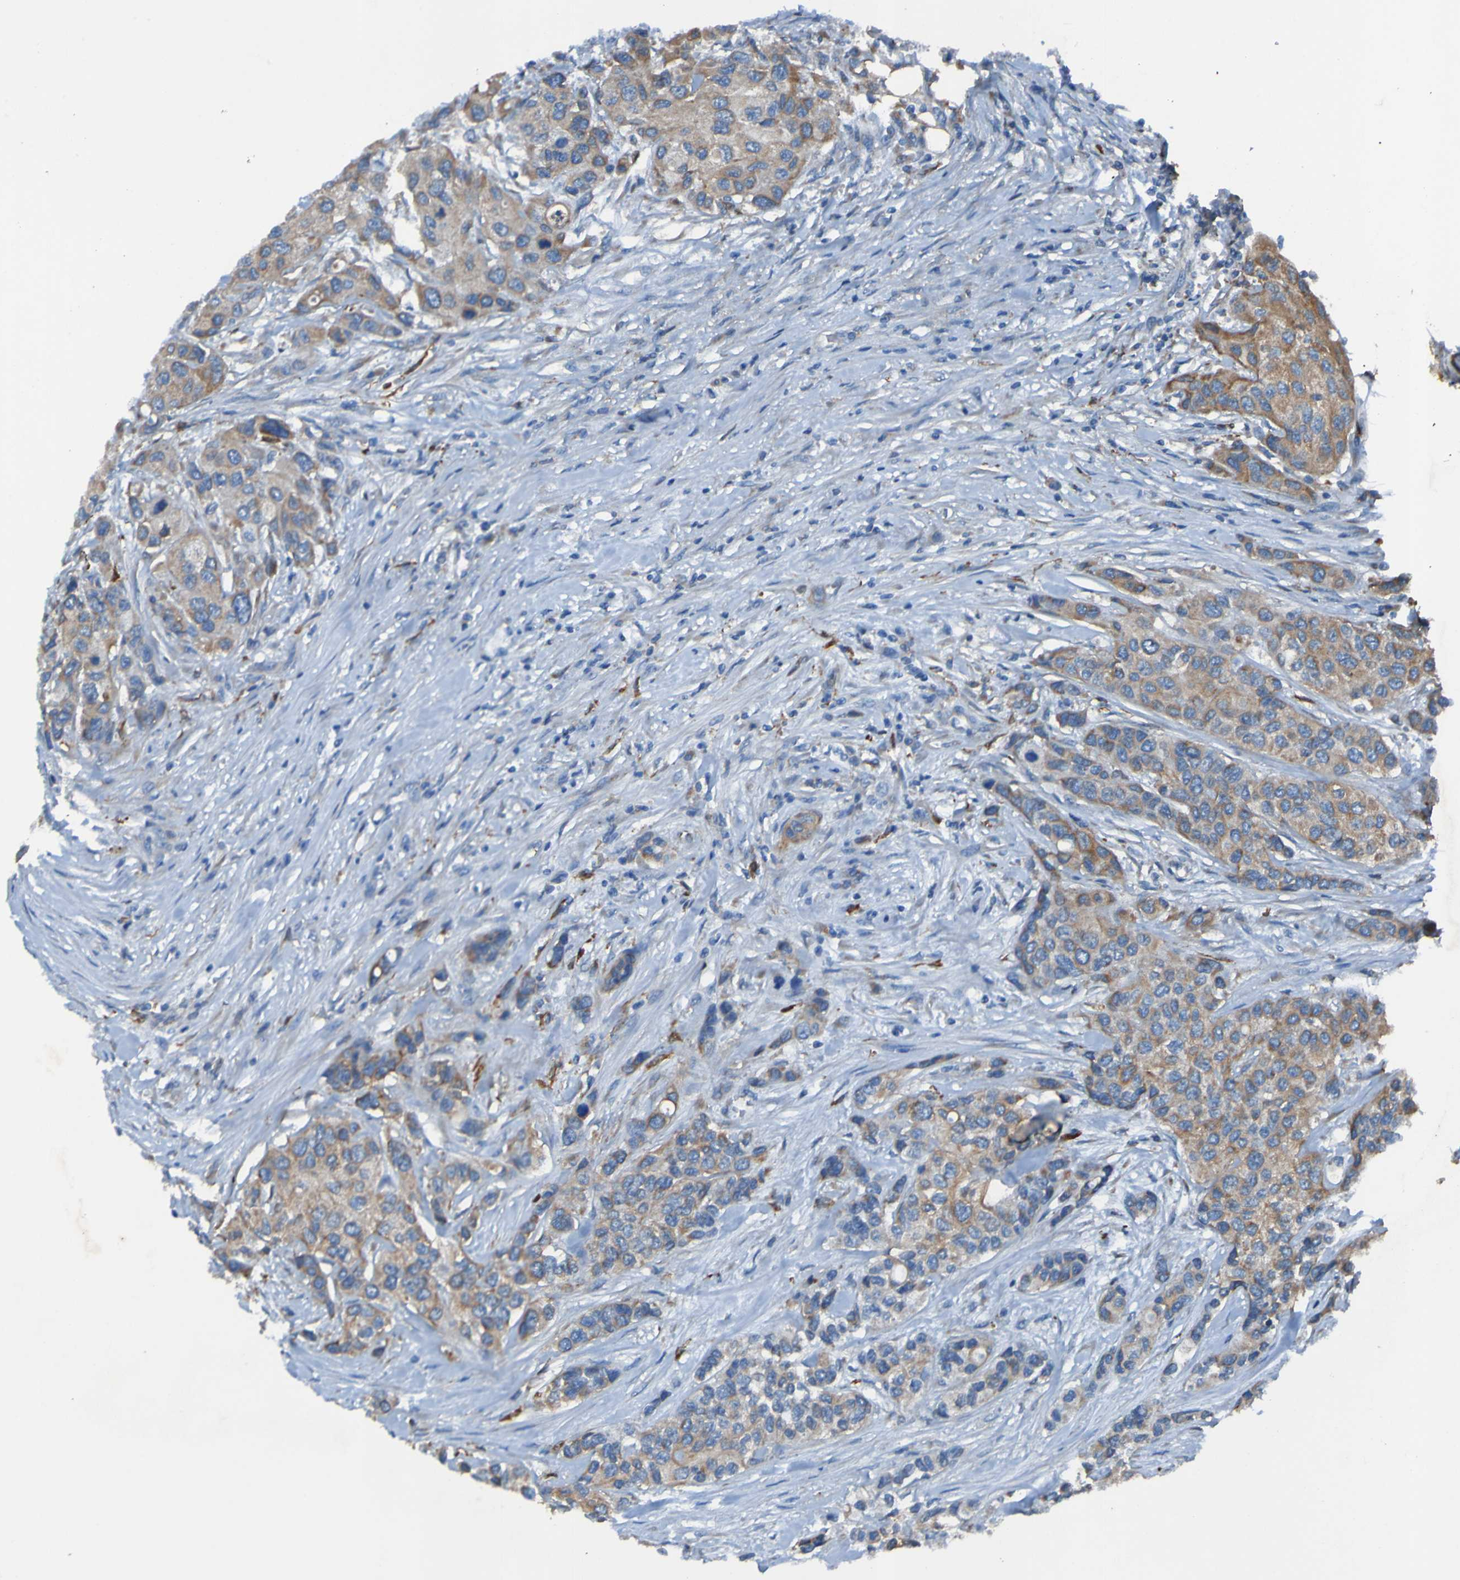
{"staining": {"intensity": "moderate", "quantity": ">75%", "location": "cytoplasmic/membranous"}, "tissue": "urothelial cancer", "cell_type": "Tumor cells", "image_type": "cancer", "snomed": [{"axis": "morphology", "description": "Urothelial carcinoma, High grade"}, {"axis": "topography", "description": "Urinary bladder"}], "caption": "DAB (3,3'-diaminobenzidine) immunohistochemical staining of urothelial cancer reveals moderate cytoplasmic/membranous protein staining in about >75% of tumor cells.", "gene": "RAB5B", "patient": {"sex": "female", "age": 56}}